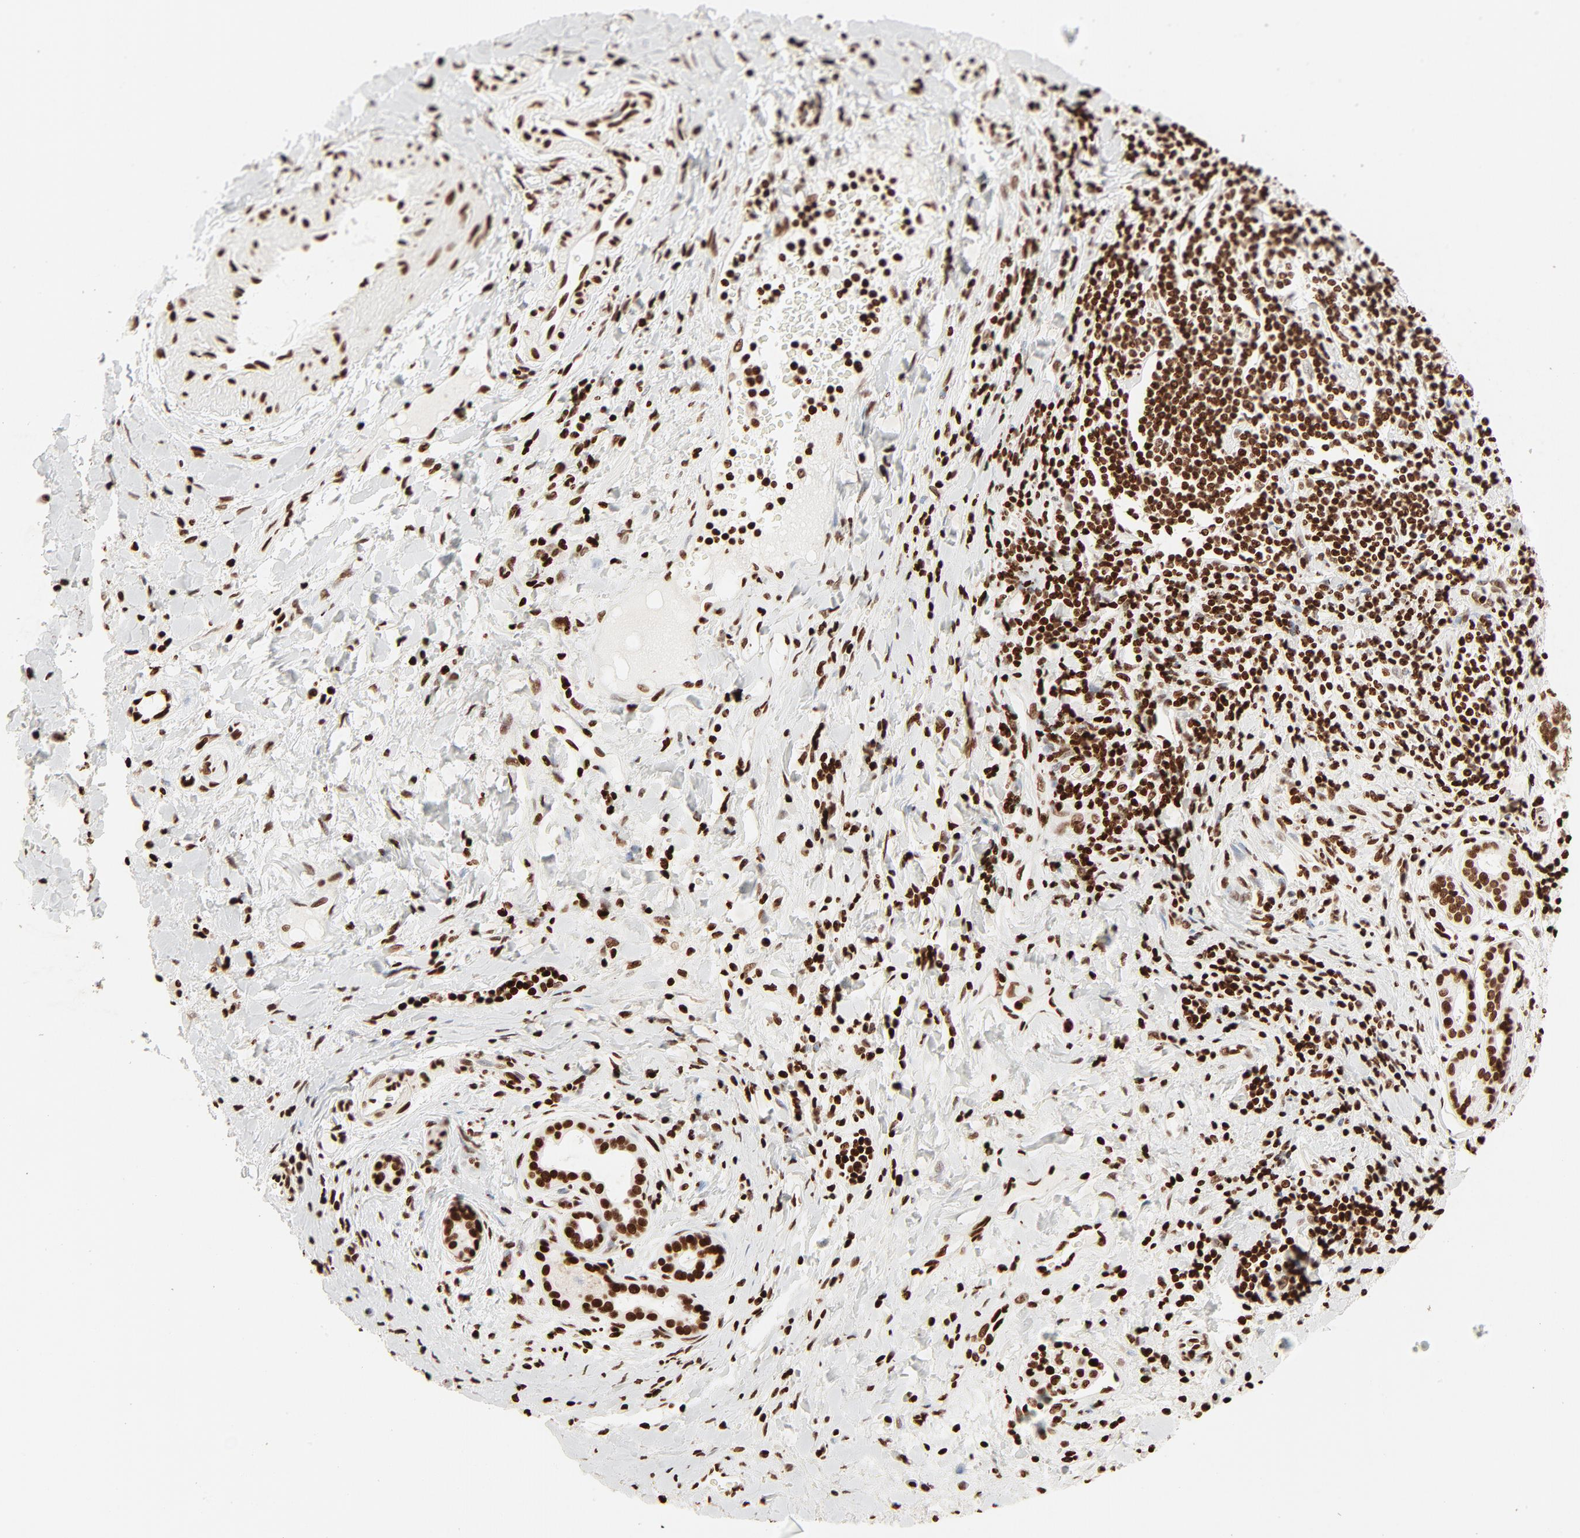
{"staining": {"intensity": "strong", "quantity": ">75%", "location": "nuclear"}, "tissue": "liver cancer", "cell_type": "Tumor cells", "image_type": "cancer", "snomed": [{"axis": "morphology", "description": "Cholangiocarcinoma"}, {"axis": "topography", "description": "Liver"}], "caption": "A high-resolution photomicrograph shows immunohistochemistry (IHC) staining of liver cholangiocarcinoma, which exhibits strong nuclear staining in about >75% of tumor cells.", "gene": "HMGB2", "patient": {"sex": "male", "age": 57}}